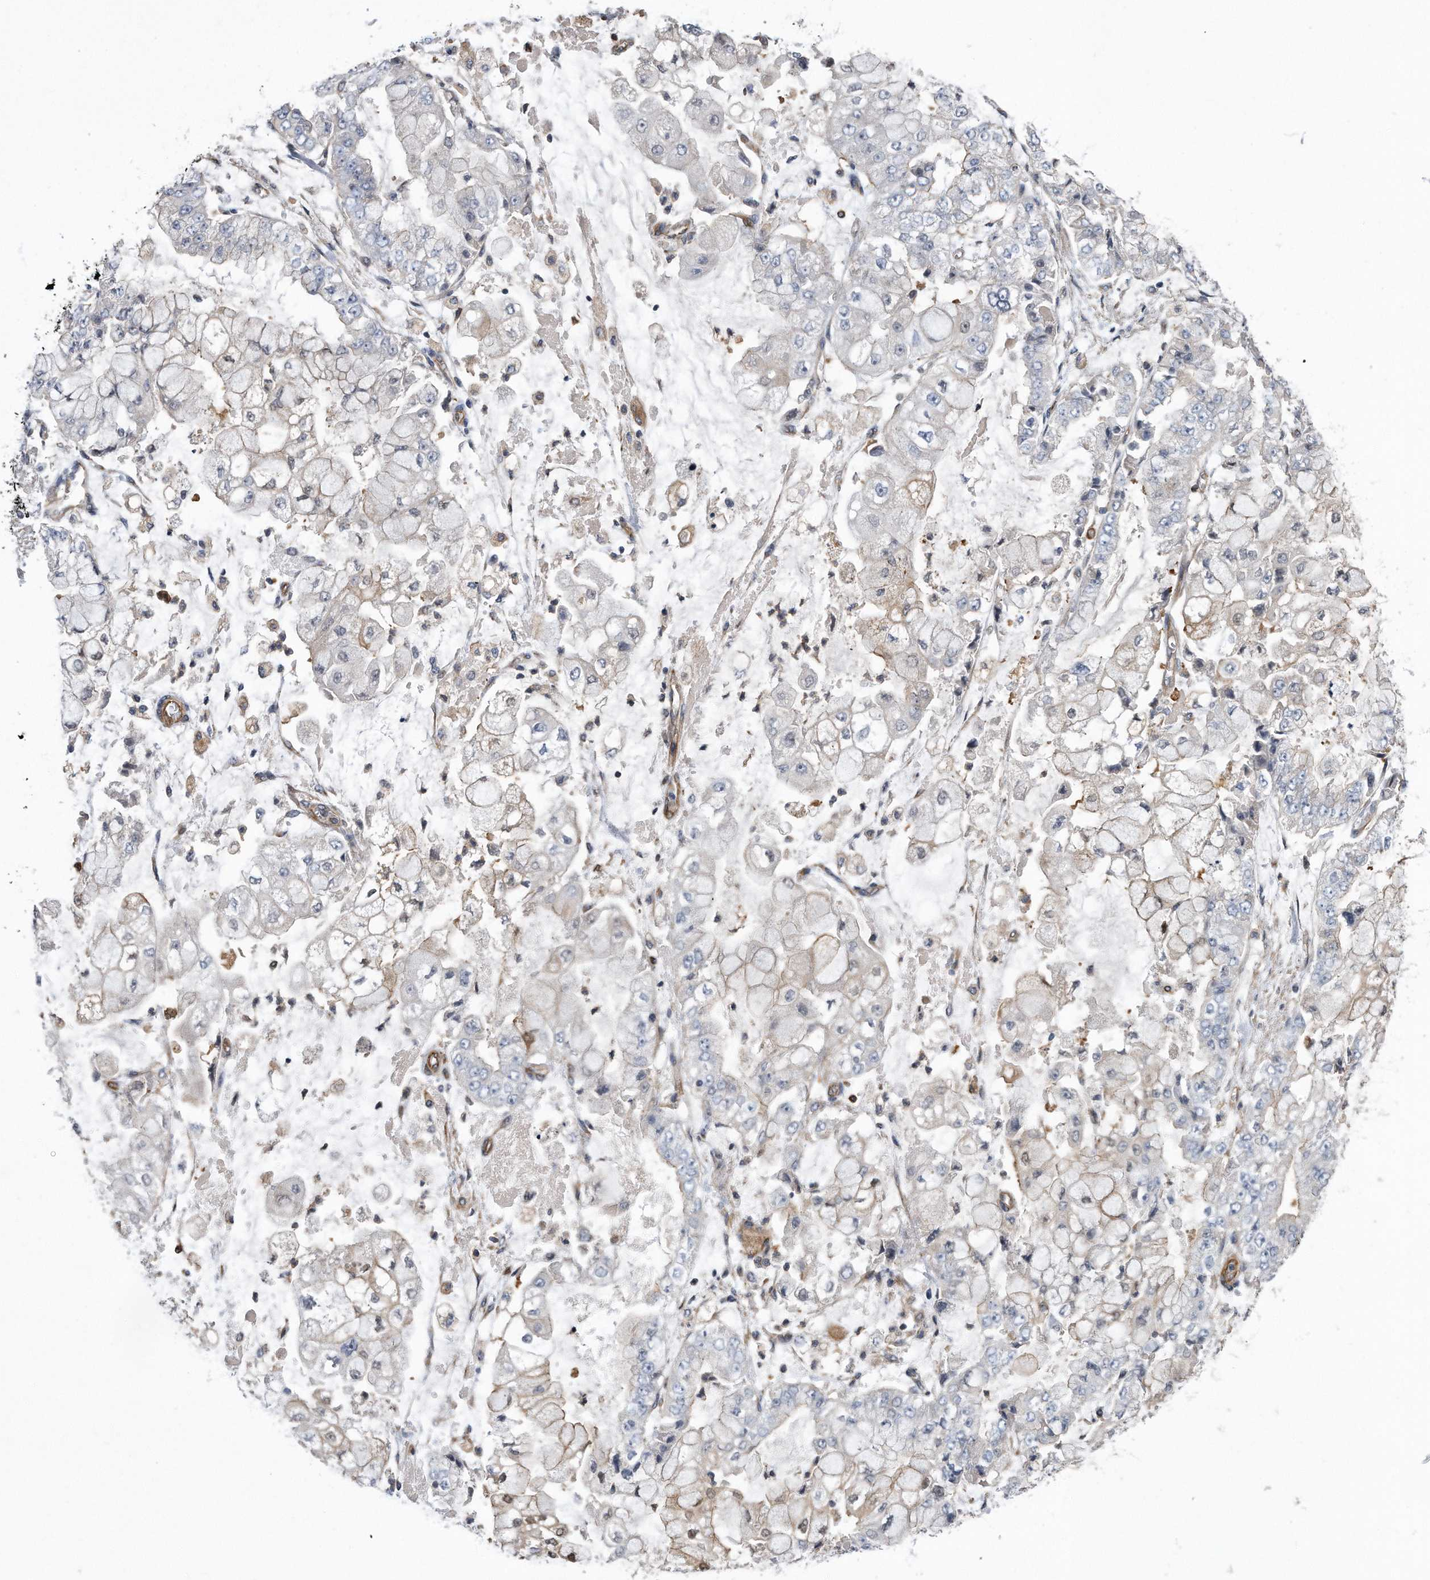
{"staining": {"intensity": "negative", "quantity": "none", "location": "none"}, "tissue": "stomach cancer", "cell_type": "Tumor cells", "image_type": "cancer", "snomed": [{"axis": "morphology", "description": "Adenocarcinoma, NOS"}, {"axis": "topography", "description": "Stomach"}], "caption": "This photomicrograph is of adenocarcinoma (stomach) stained with immunohistochemistry to label a protein in brown with the nuclei are counter-stained blue. There is no staining in tumor cells.", "gene": "GPC1", "patient": {"sex": "male", "age": 76}}